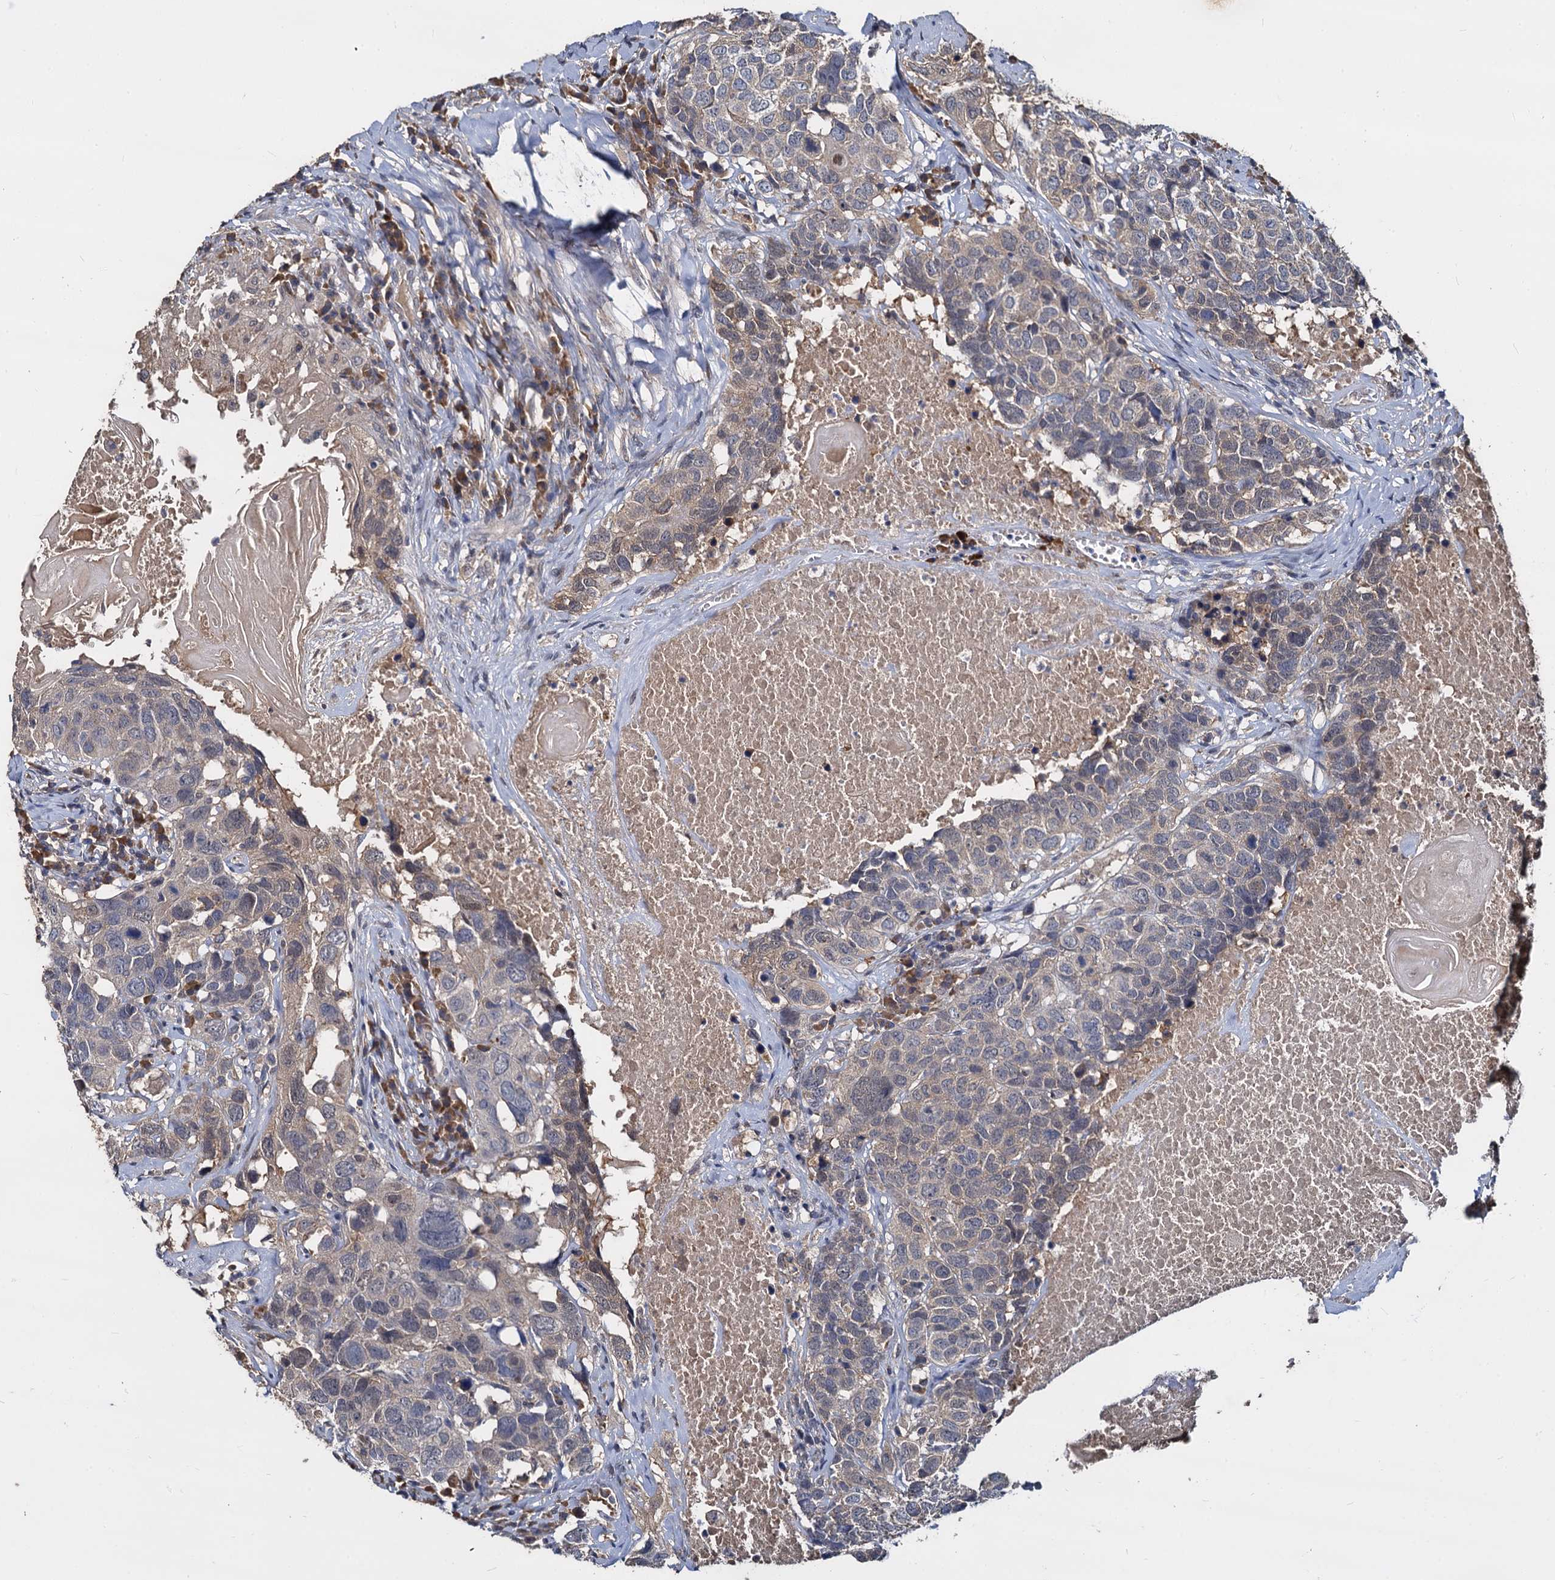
{"staining": {"intensity": "weak", "quantity": "<25%", "location": "cytoplasmic/membranous"}, "tissue": "head and neck cancer", "cell_type": "Tumor cells", "image_type": "cancer", "snomed": [{"axis": "morphology", "description": "Squamous cell carcinoma, NOS"}, {"axis": "topography", "description": "Head-Neck"}], "caption": "An immunohistochemistry (IHC) micrograph of squamous cell carcinoma (head and neck) is shown. There is no staining in tumor cells of squamous cell carcinoma (head and neck). (DAB immunohistochemistry (IHC) visualized using brightfield microscopy, high magnification).", "gene": "CCDC184", "patient": {"sex": "male", "age": 66}}